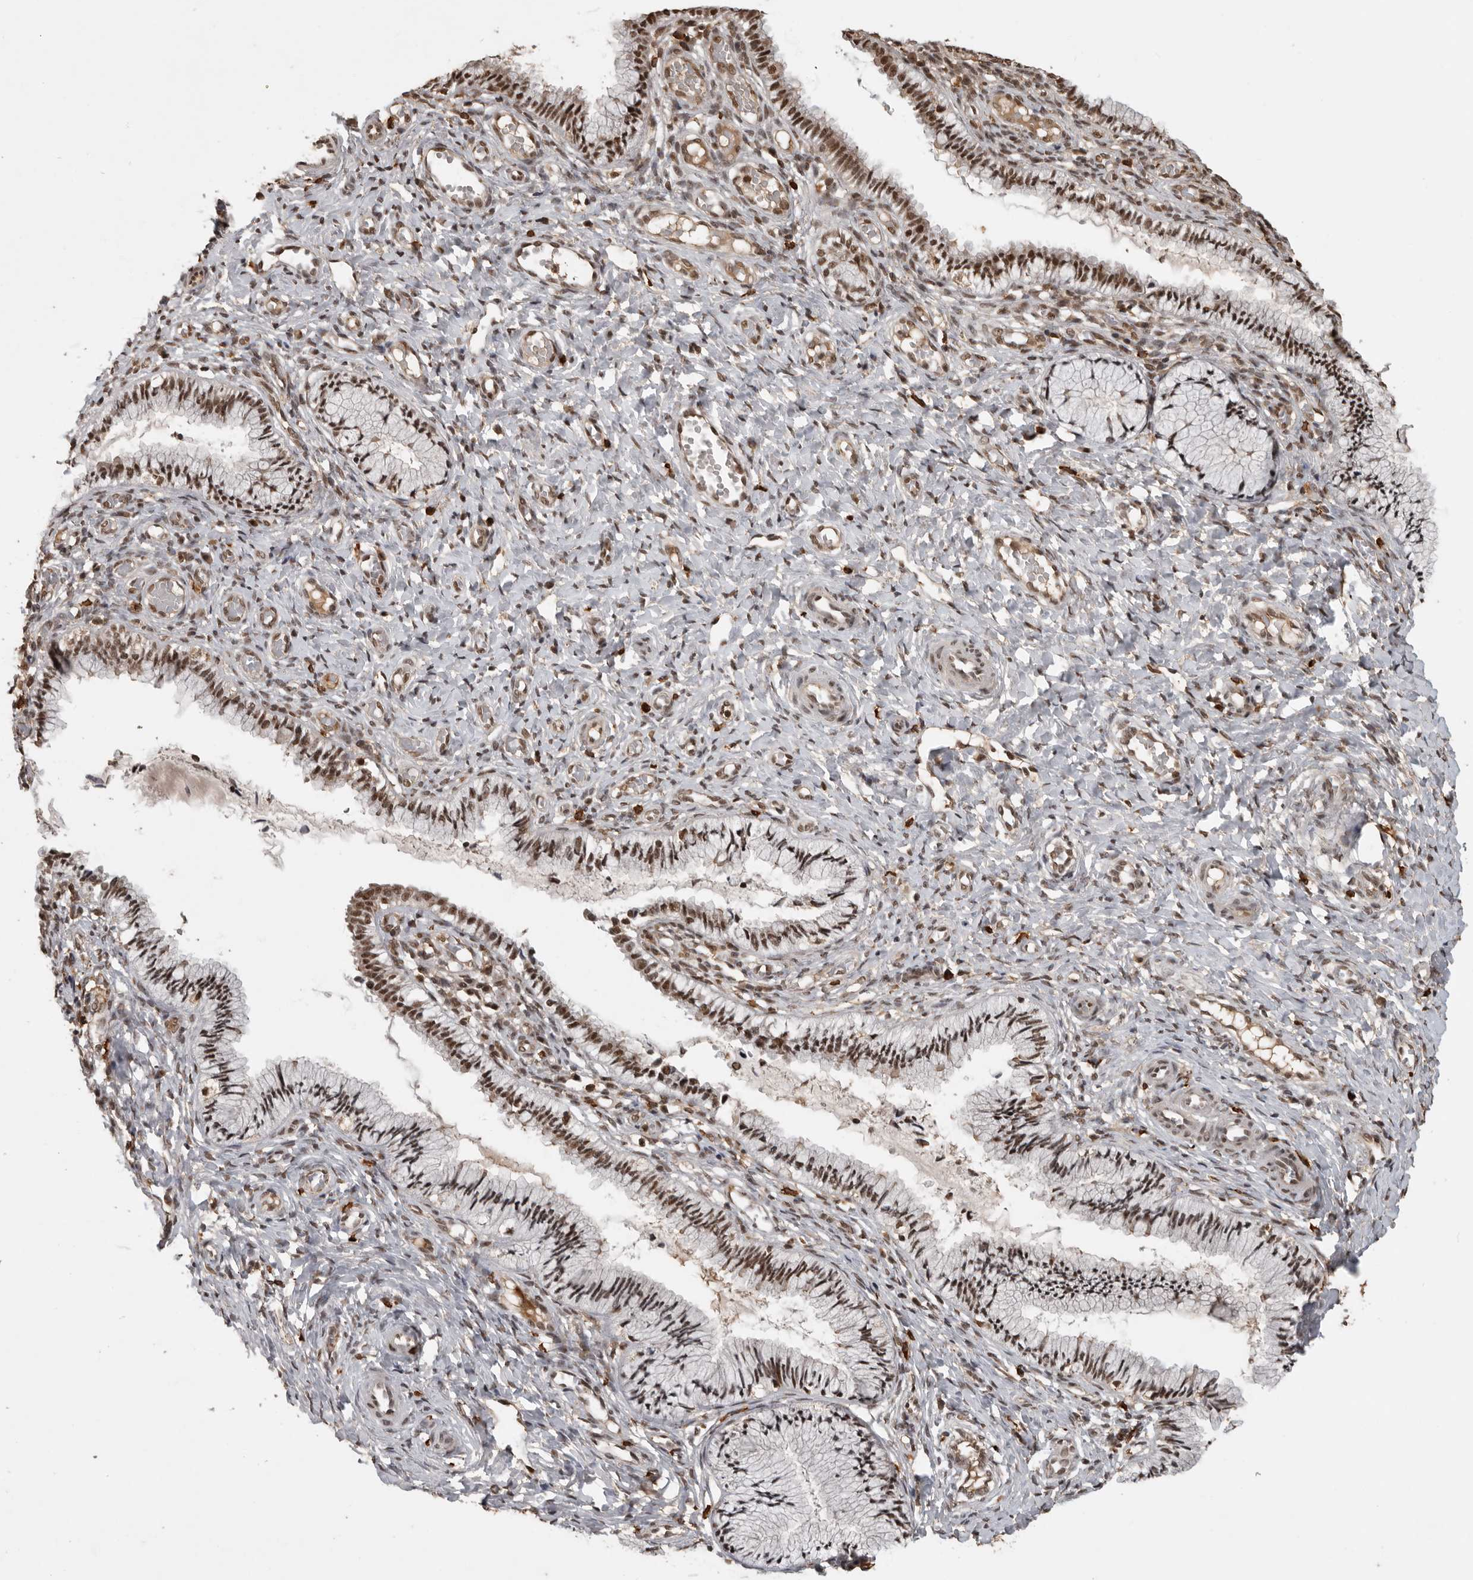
{"staining": {"intensity": "moderate", "quantity": ">75%", "location": "nuclear"}, "tissue": "cervix", "cell_type": "Glandular cells", "image_type": "normal", "snomed": [{"axis": "morphology", "description": "Normal tissue, NOS"}, {"axis": "topography", "description": "Cervix"}], "caption": "The photomicrograph reveals immunohistochemical staining of benign cervix. There is moderate nuclear positivity is appreciated in about >75% of glandular cells.", "gene": "CBLL1", "patient": {"sex": "female", "age": 27}}